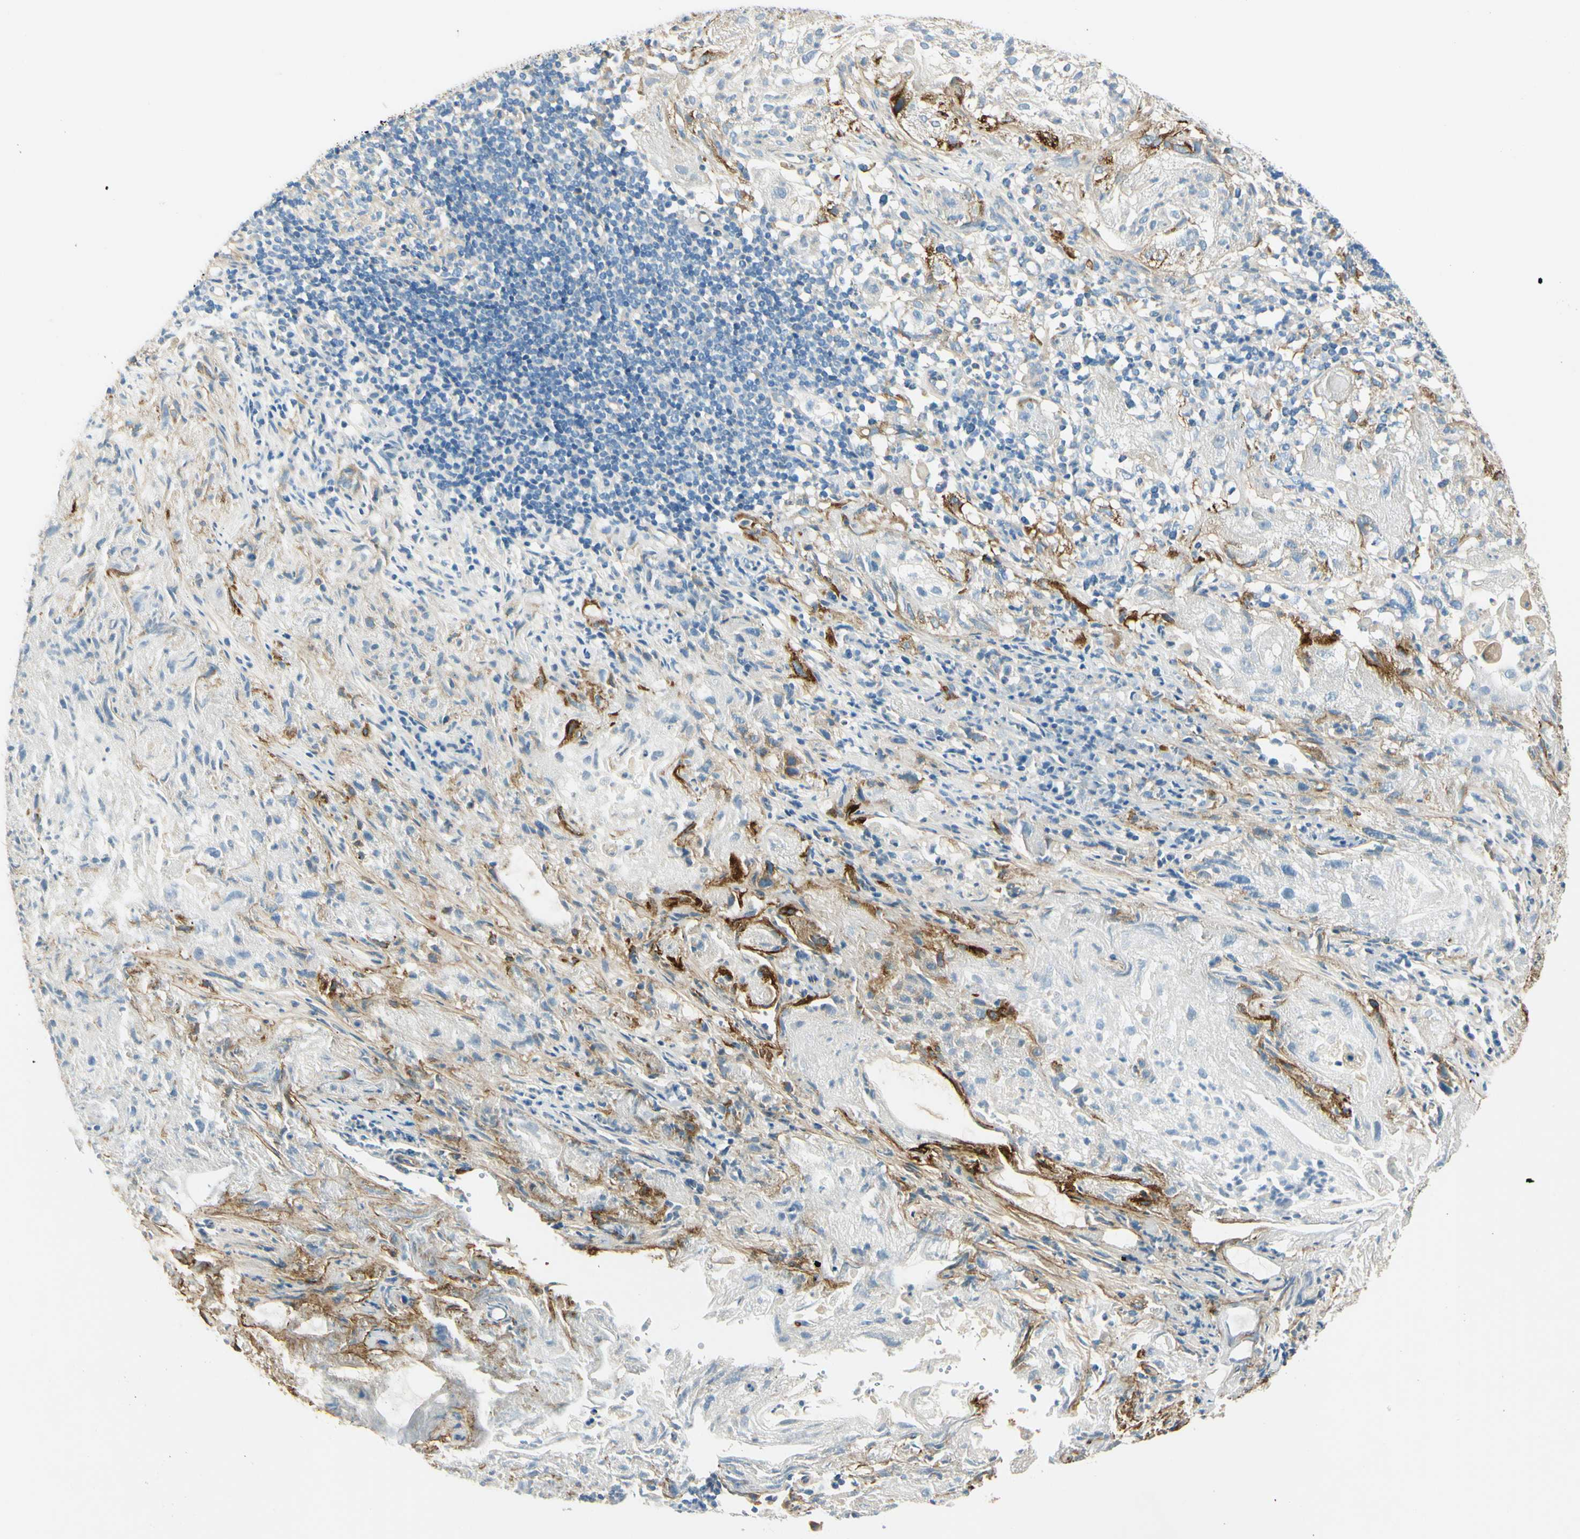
{"staining": {"intensity": "strong", "quantity": "<25%", "location": "cytoplasmic/membranous"}, "tissue": "lung cancer", "cell_type": "Tumor cells", "image_type": "cancer", "snomed": [{"axis": "morphology", "description": "Inflammation, NOS"}, {"axis": "morphology", "description": "Squamous cell carcinoma, NOS"}, {"axis": "topography", "description": "Lymph node"}, {"axis": "topography", "description": "Soft tissue"}, {"axis": "topography", "description": "Lung"}], "caption": "Lung cancer (squamous cell carcinoma) stained for a protein exhibits strong cytoplasmic/membranous positivity in tumor cells.", "gene": "LAMA3", "patient": {"sex": "male", "age": 66}}